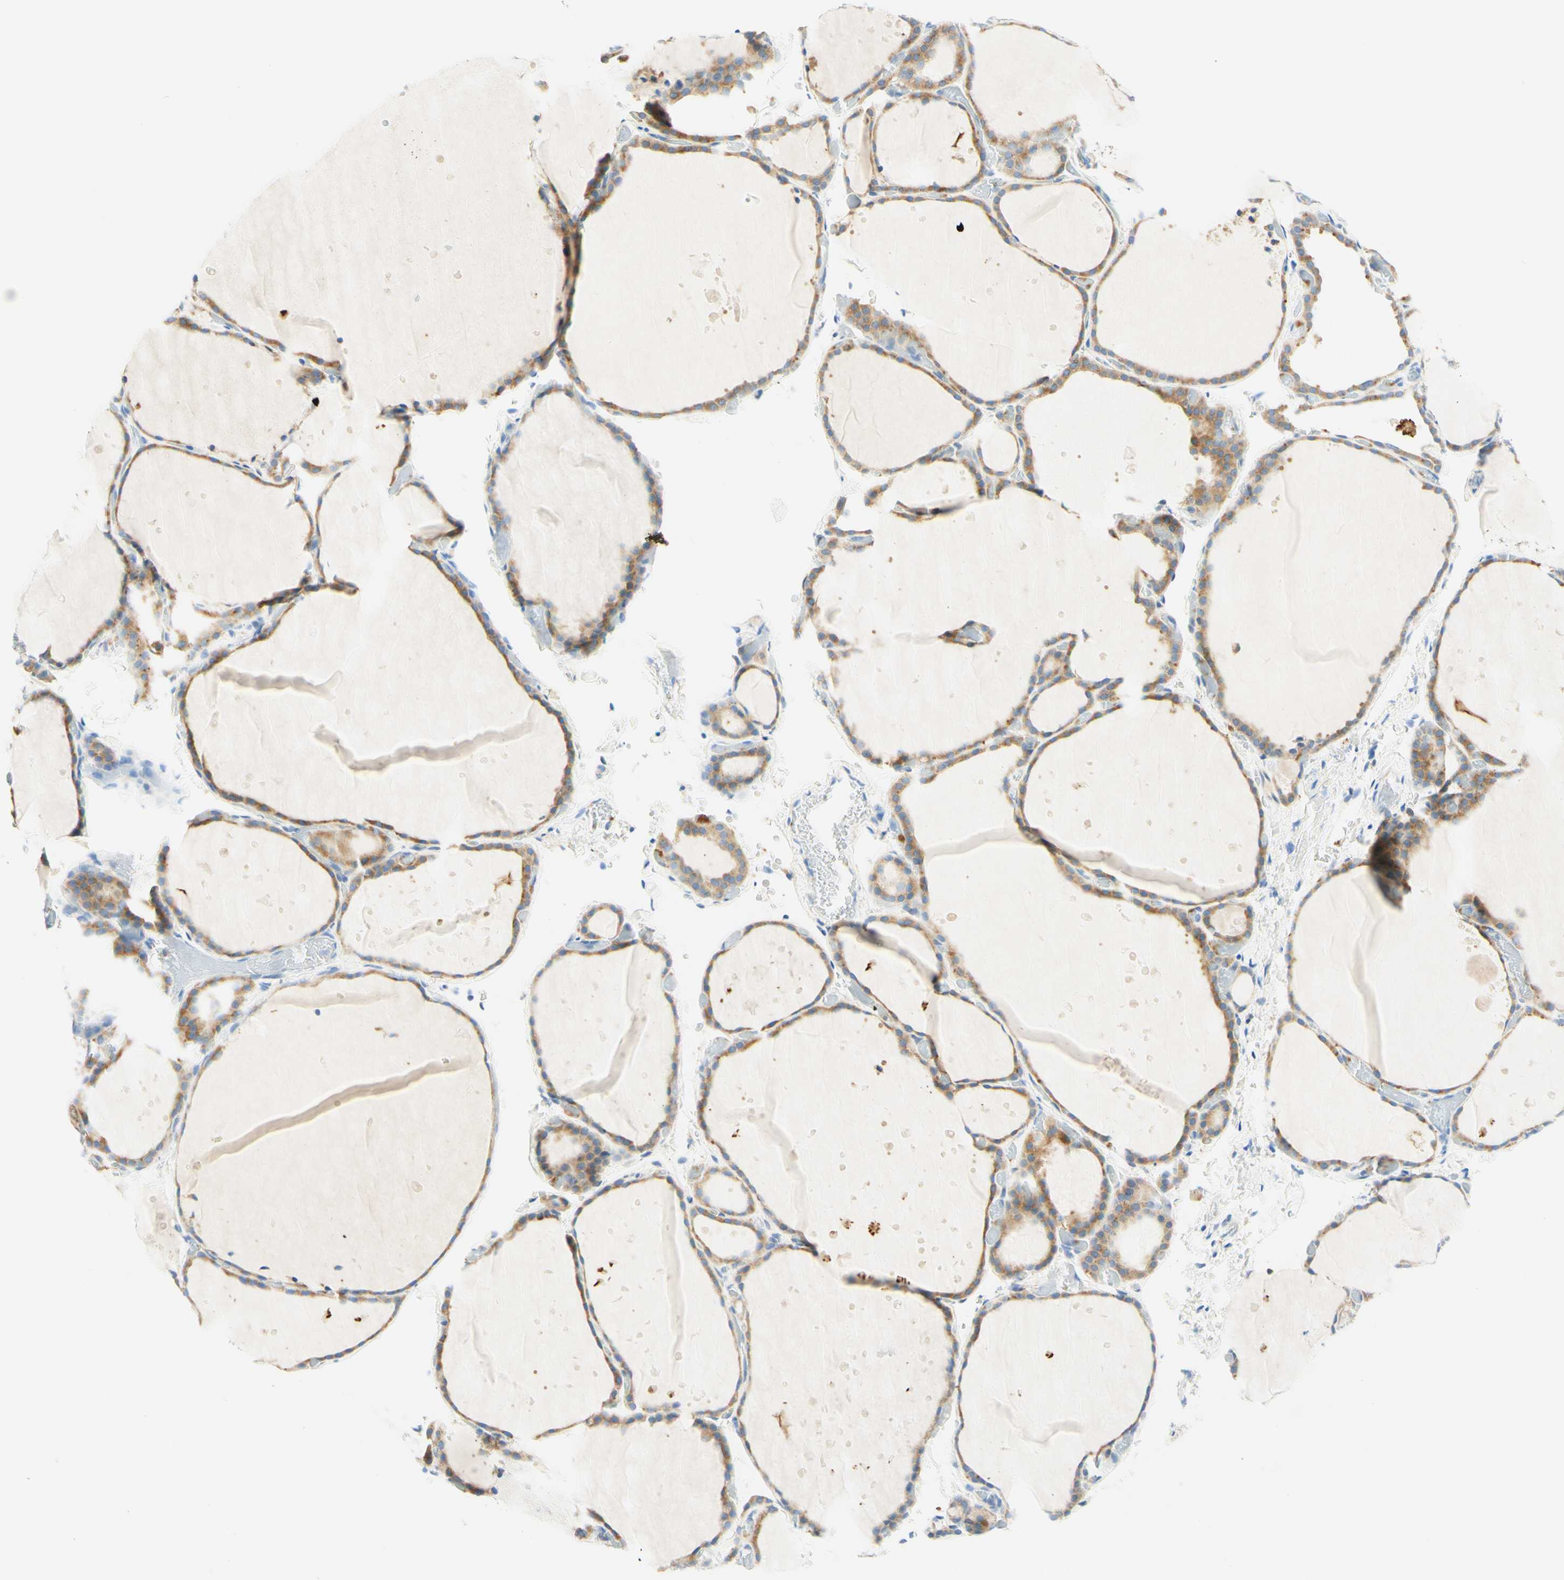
{"staining": {"intensity": "weak", "quantity": ">75%", "location": "cytoplasmic/membranous"}, "tissue": "thyroid gland", "cell_type": "Glandular cells", "image_type": "normal", "snomed": [{"axis": "morphology", "description": "Normal tissue, NOS"}, {"axis": "topography", "description": "Thyroid gland"}], "caption": "IHC micrograph of benign thyroid gland stained for a protein (brown), which demonstrates low levels of weak cytoplasmic/membranous staining in approximately >75% of glandular cells.", "gene": "LAT", "patient": {"sex": "female", "age": 44}}